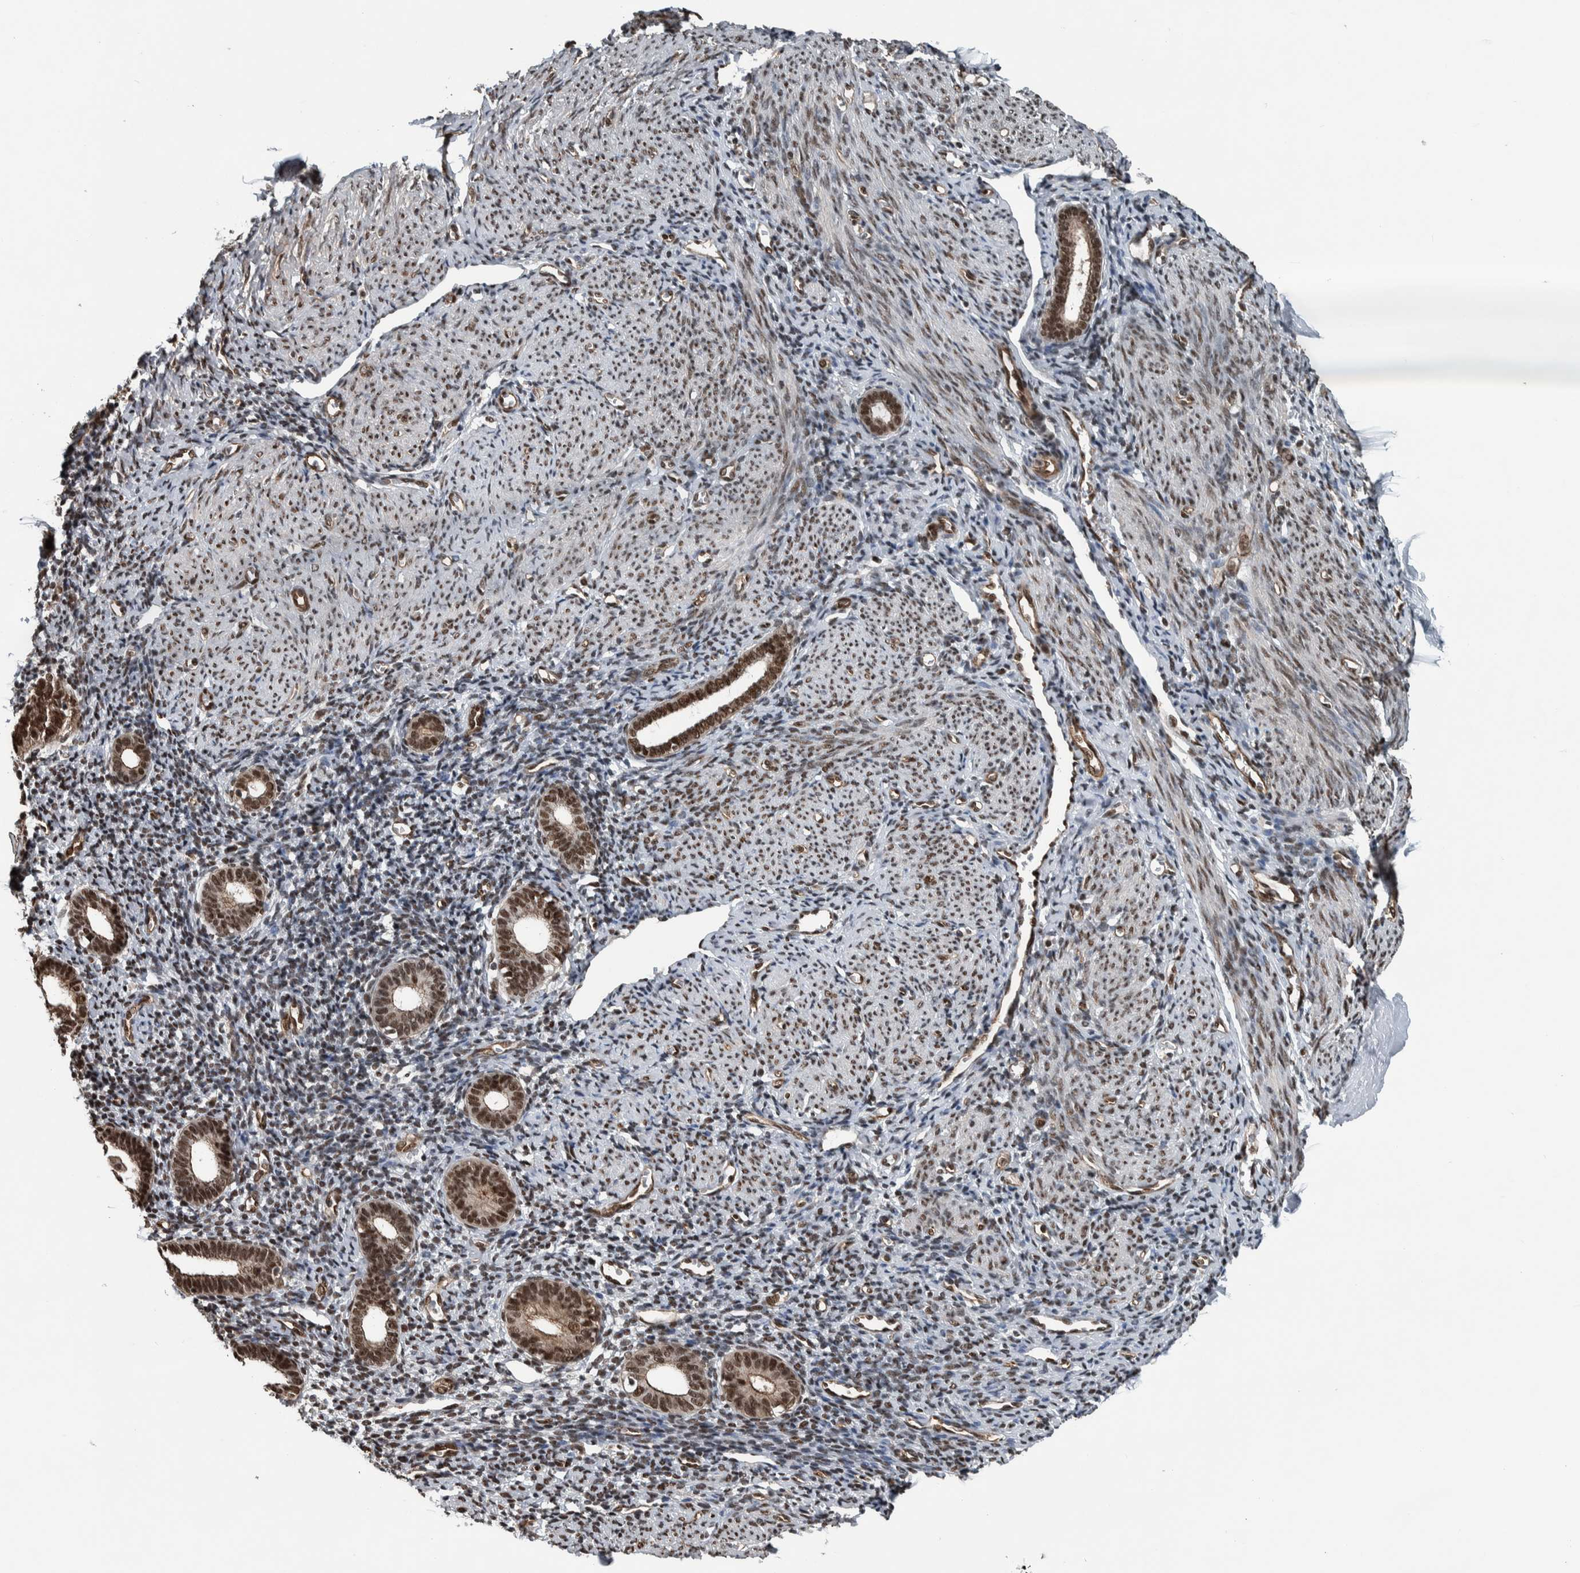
{"staining": {"intensity": "moderate", "quantity": ">75%", "location": "nuclear"}, "tissue": "endometrium", "cell_type": "Cells in endometrial stroma", "image_type": "normal", "snomed": [{"axis": "morphology", "description": "Normal tissue, NOS"}, {"axis": "morphology", "description": "Adenocarcinoma, NOS"}, {"axis": "topography", "description": "Endometrium"}], "caption": "Immunohistochemistry (IHC) staining of benign endometrium, which reveals medium levels of moderate nuclear positivity in approximately >75% of cells in endometrial stroma indicating moderate nuclear protein expression. The staining was performed using DAB (brown) for protein detection and nuclei were counterstained in hematoxylin (blue).", "gene": "FAM135B", "patient": {"sex": "female", "age": 57}}